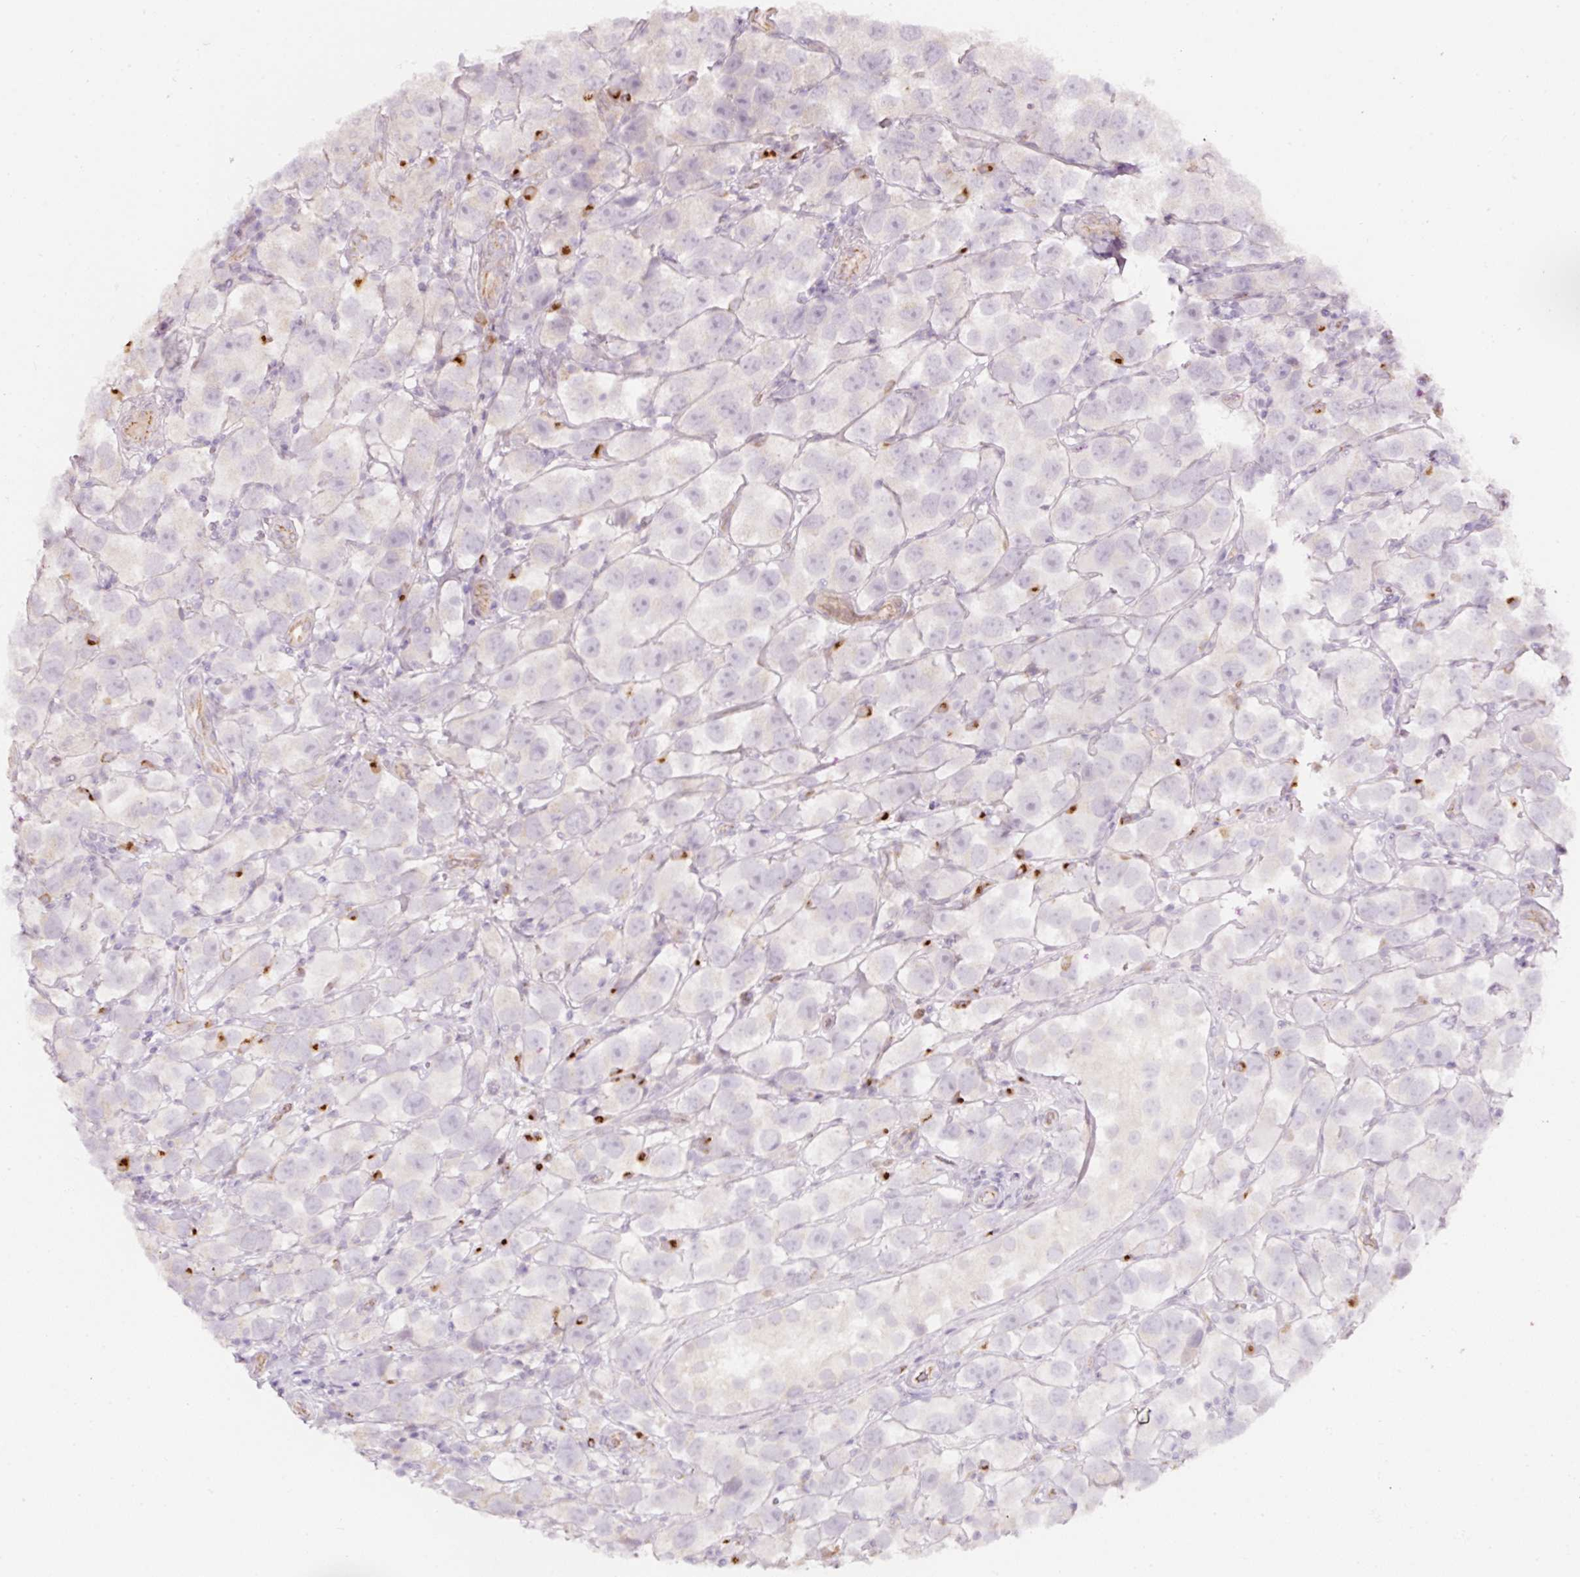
{"staining": {"intensity": "negative", "quantity": "none", "location": "none"}, "tissue": "testis cancer", "cell_type": "Tumor cells", "image_type": "cancer", "snomed": [{"axis": "morphology", "description": "Seminoma, NOS"}, {"axis": "topography", "description": "Testis"}], "caption": "Tumor cells show no significant protein staining in testis seminoma.", "gene": "NBPF11", "patient": {"sex": "male", "age": 26}}